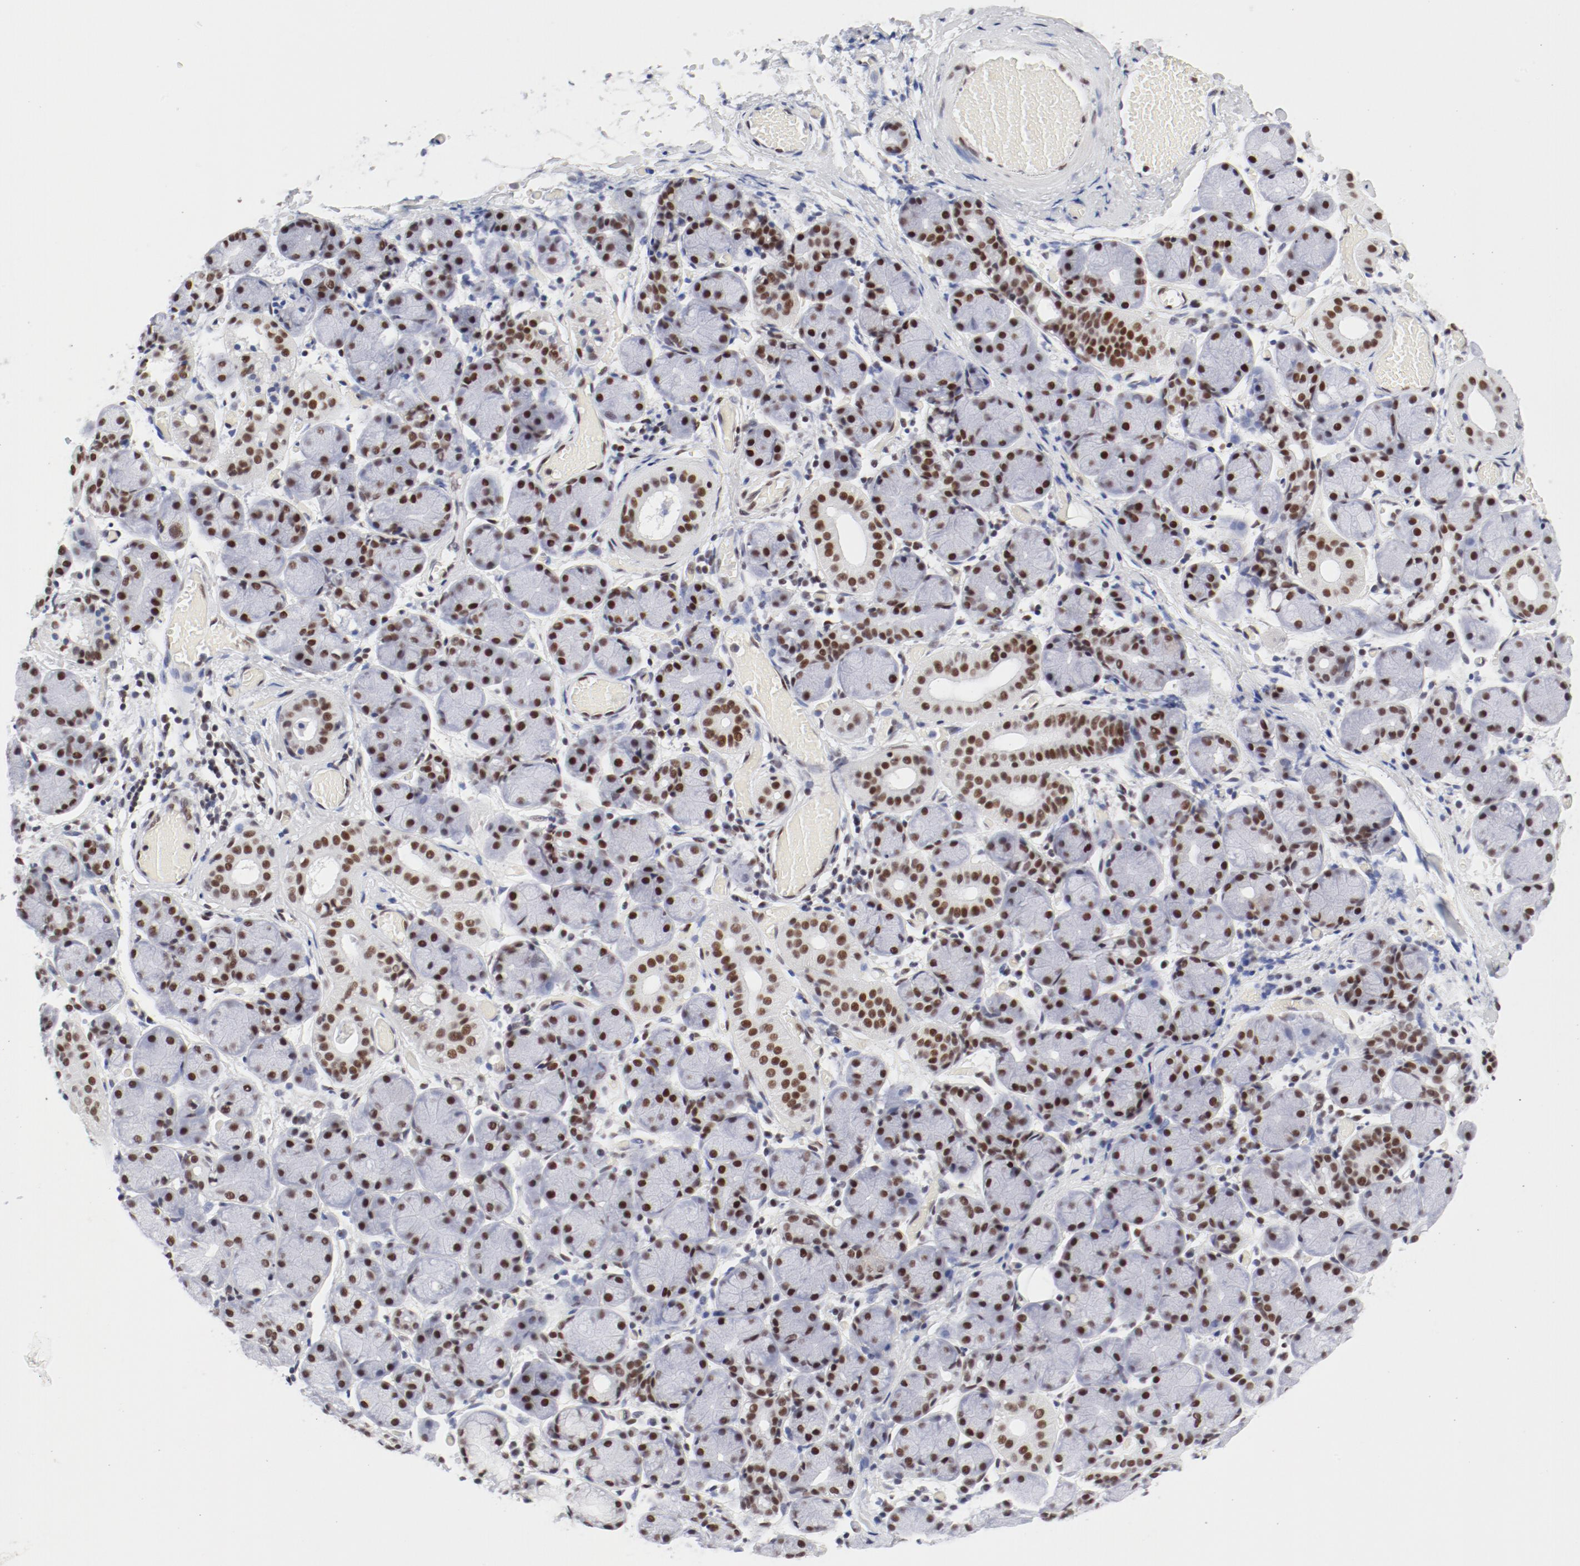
{"staining": {"intensity": "strong", "quantity": ">75%", "location": "nuclear"}, "tissue": "salivary gland", "cell_type": "Glandular cells", "image_type": "normal", "snomed": [{"axis": "morphology", "description": "Normal tissue, NOS"}, {"axis": "topography", "description": "Salivary gland"}], "caption": "Unremarkable salivary gland was stained to show a protein in brown. There is high levels of strong nuclear positivity in about >75% of glandular cells. (Brightfield microscopy of DAB IHC at high magnification).", "gene": "ATF2", "patient": {"sex": "female", "age": 24}}